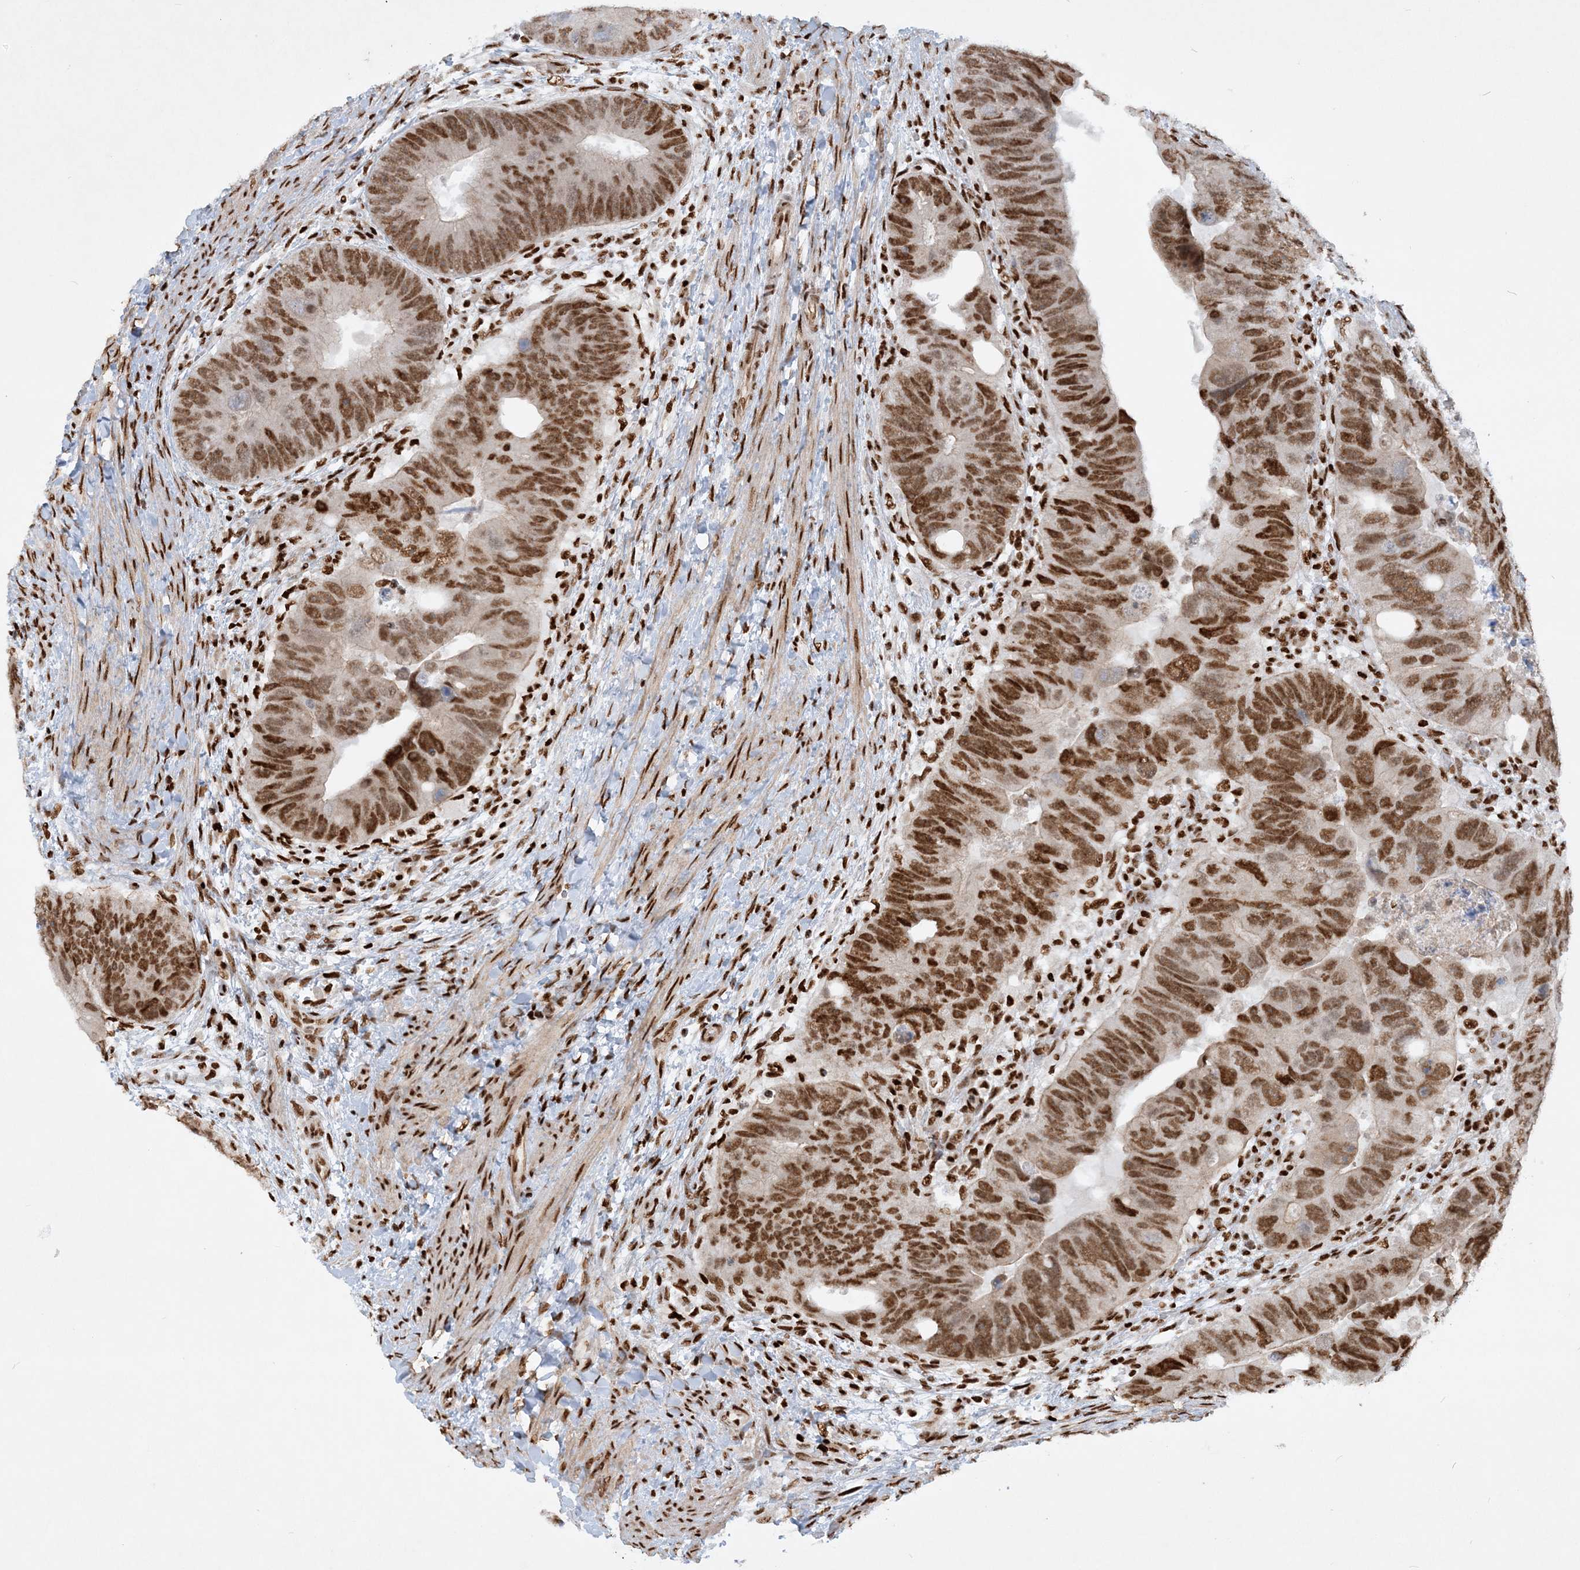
{"staining": {"intensity": "strong", "quantity": ">75%", "location": "nuclear"}, "tissue": "colorectal cancer", "cell_type": "Tumor cells", "image_type": "cancer", "snomed": [{"axis": "morphology", "description": "Adenocarcinoma, NOS"}, {"axis": "topography", "description": "Rectum"}], "caption": "Strong nuclear expression is present in about >75% of tumor cells in colorectal cancer.", "gene": "DELE1", "patient": {"sex": "male", "age": 59}}